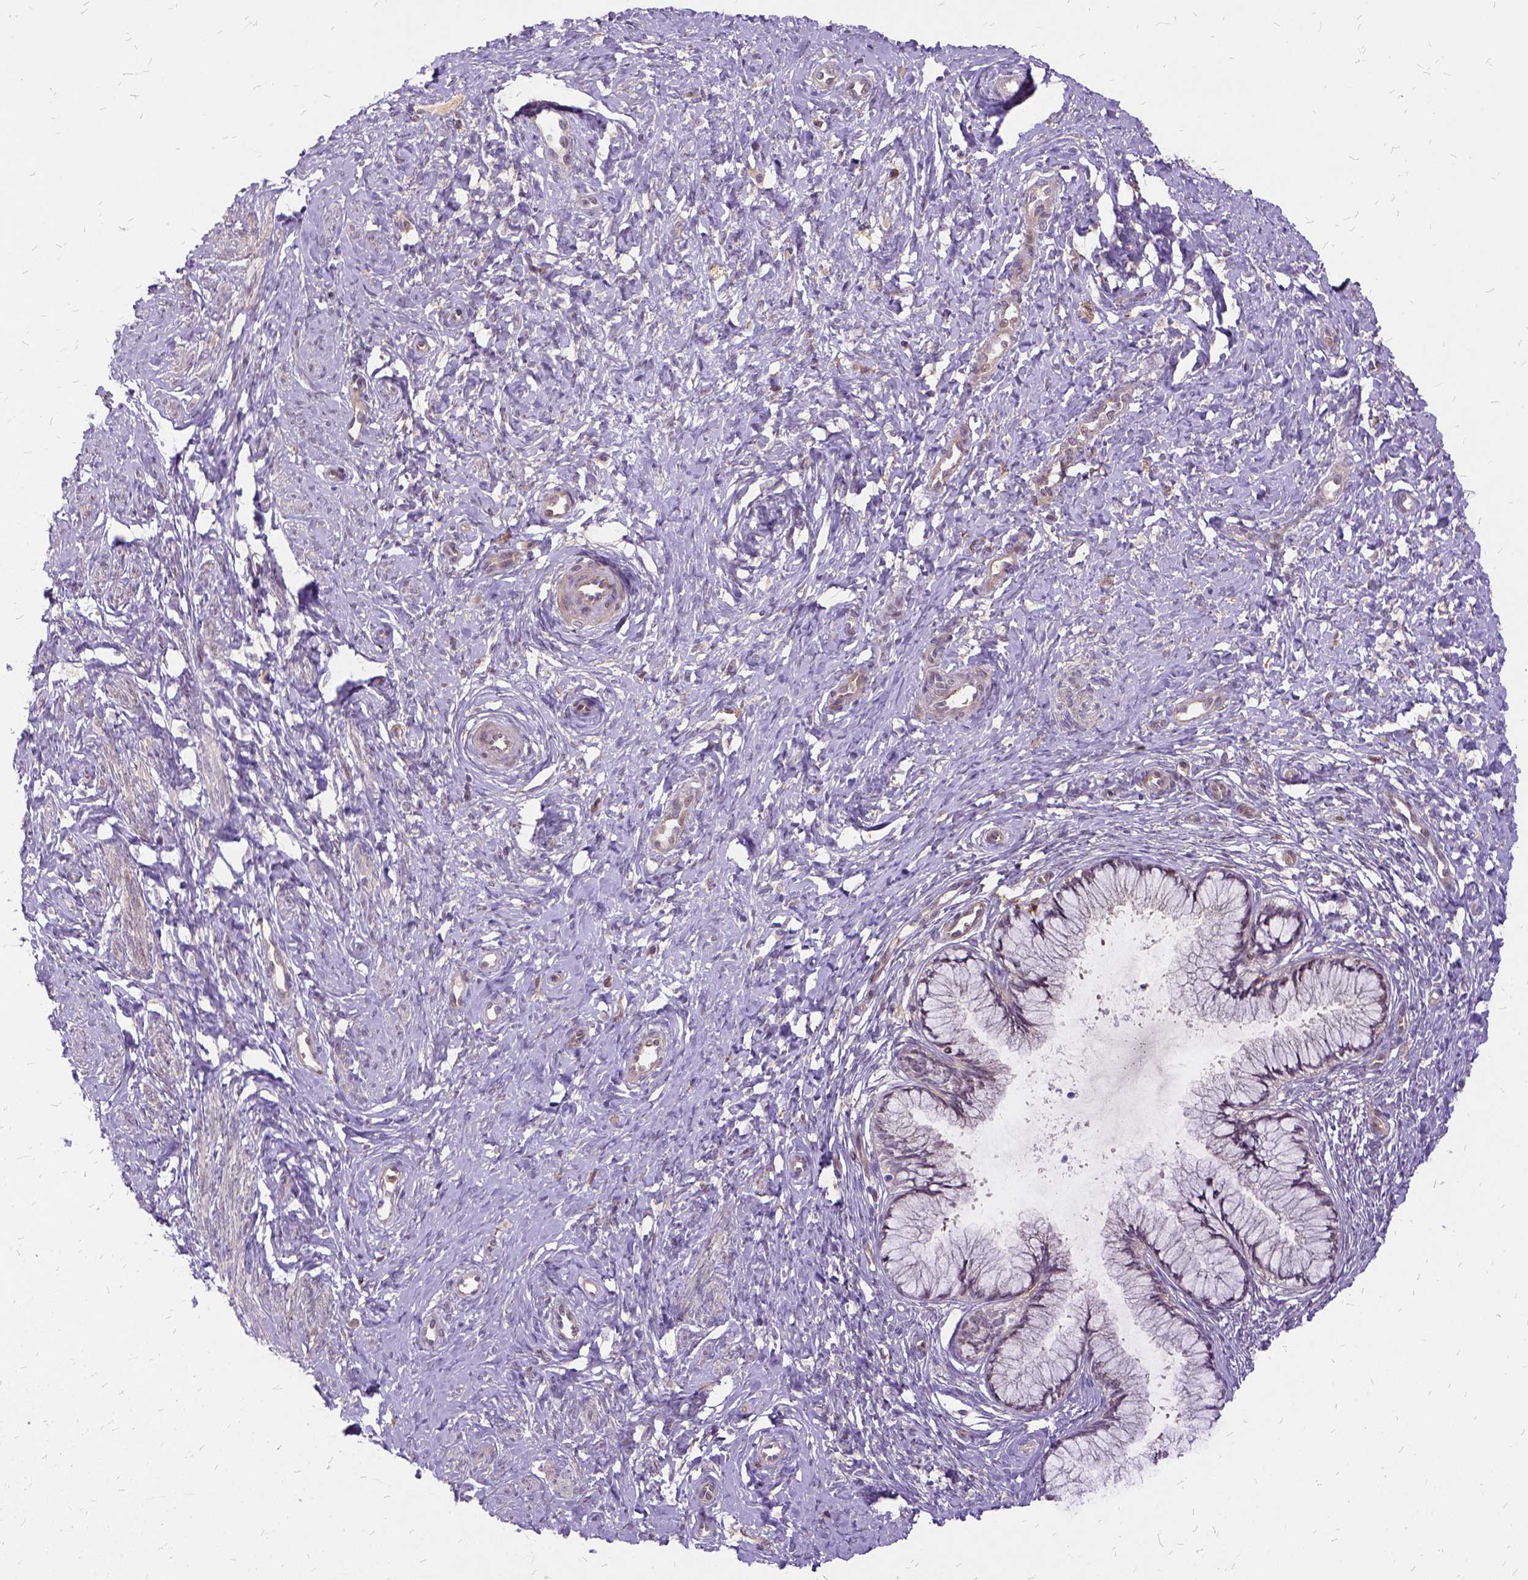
{"staining": {"intensity": "negative", "quantity": "none", "location": "none"}, "tissue": "cervix", "cell_type": "Glandular cells", "image_type": "normal", "snomed": [{"axis": "morphology", "description": "Normal tissue, NOS"}, {"axis": "topography", "description": "Cervix"}], "caption": "Cervix was stained to show a protein in brown. There is no significant staining in glandular cells. The staining was performed using DAB to visualize the protein expression in brown, while the nuclei were stained in blue with hematoxylin (Magnification: 20x).", "gene": "ILRUN", "patient": {"sex": "female", "age": 37}}